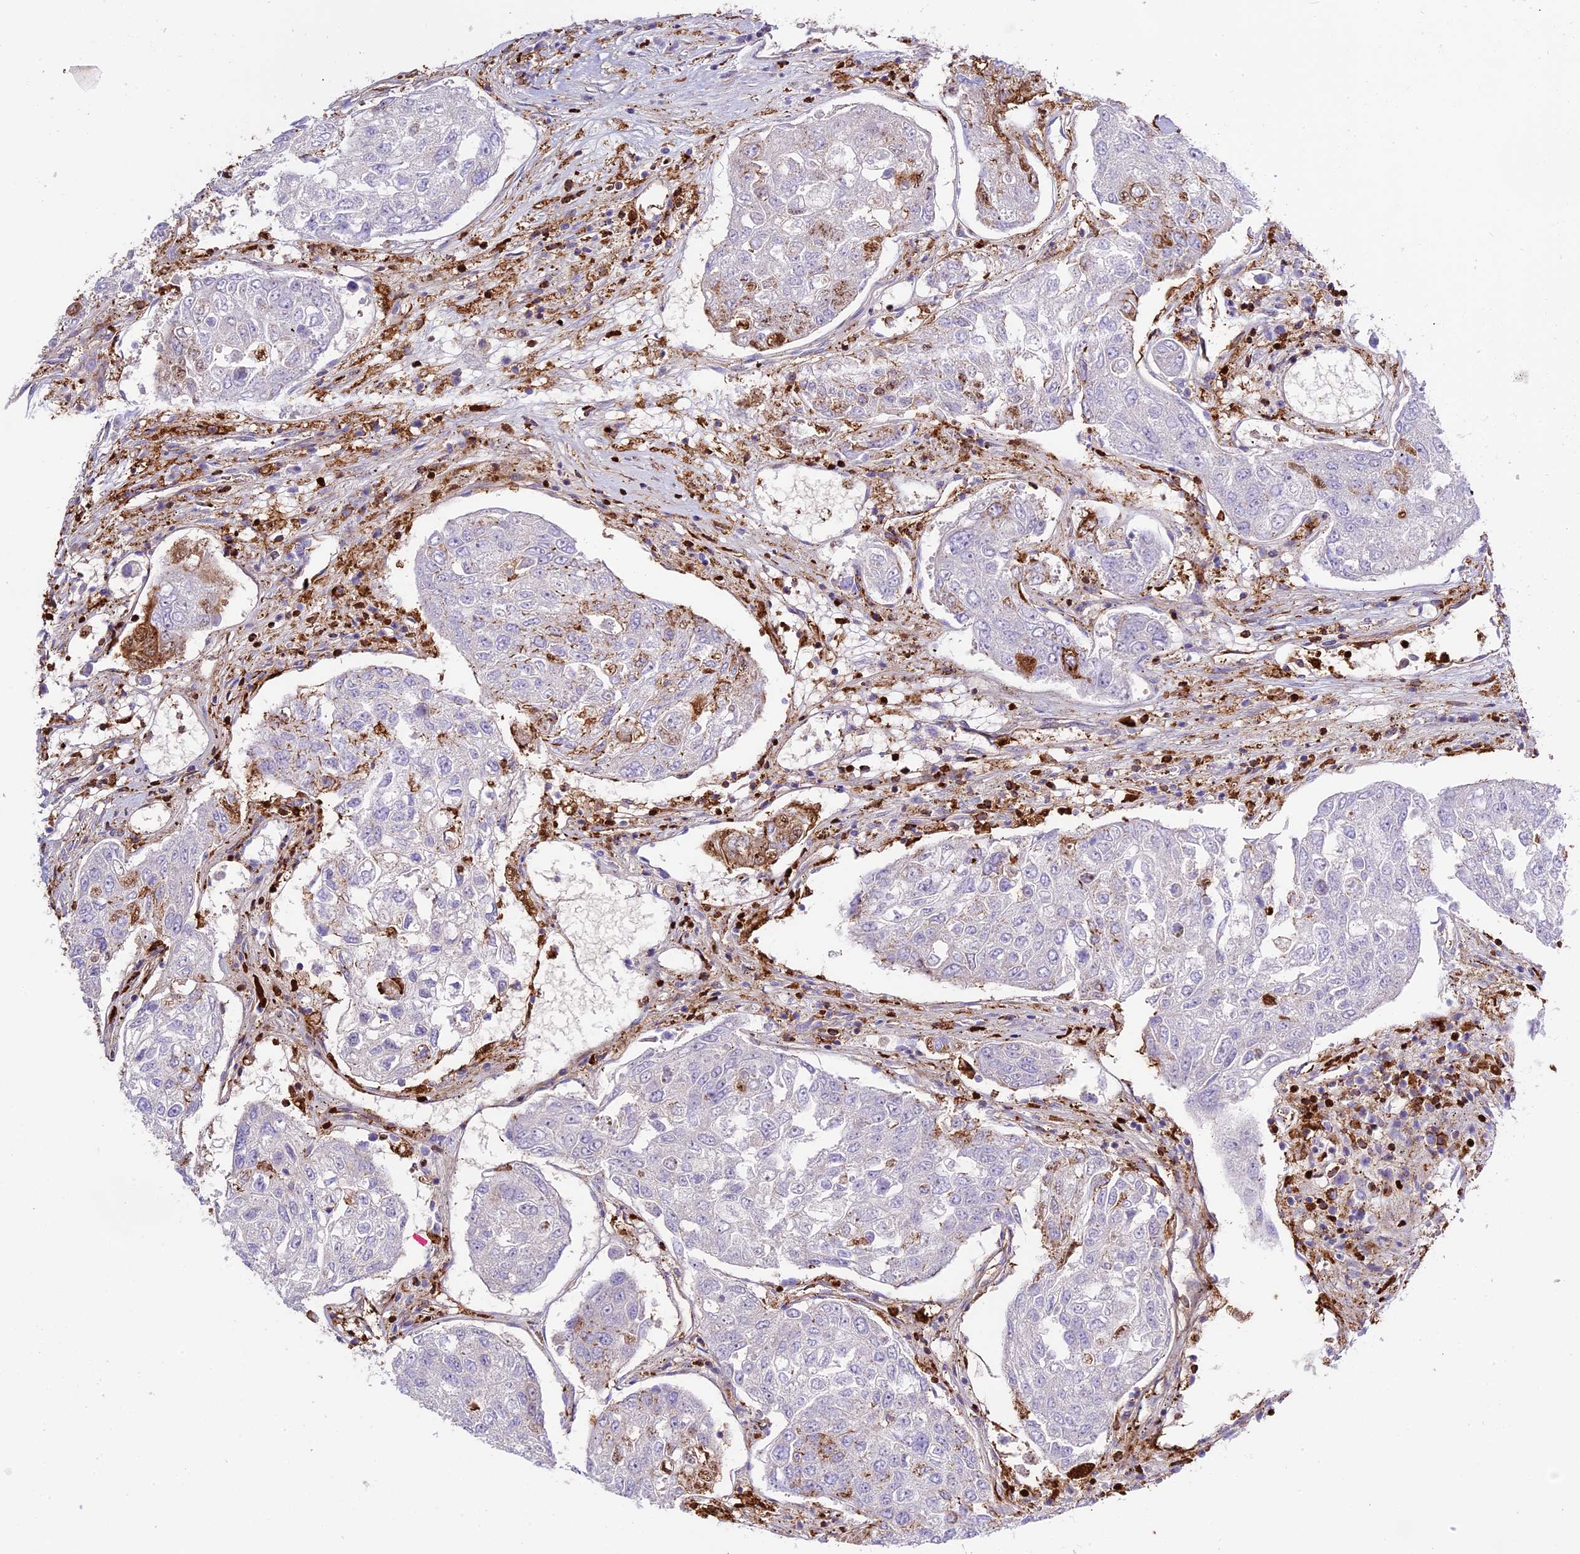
{"staining": {"intensity": "negative", "quantity": "none", "location": "none"}, "tissue": "urothelial cancer", "cell_type": "Tumor cells", "image_type": "cancer", "snomed": [{"axis": "morphology", "description": "Urothelial carcinoma, High grade"}, {"axis": "topography", "description": "Lymph node"}, {"axis": "topography", "description": "Urinary bladder"}], "caption": "A high-resolution photomicrograph shows immunohistochemistry (IHC) staining of high-grade urothelial carcinoma, which reveals no significant positivity in tumor cells. The staining is performed using DAB brown chromogen with nuclei counter-stained in using hematoxylin.", "gene": "CD99L2", "patient": {"sex": "male", "age": 51}}